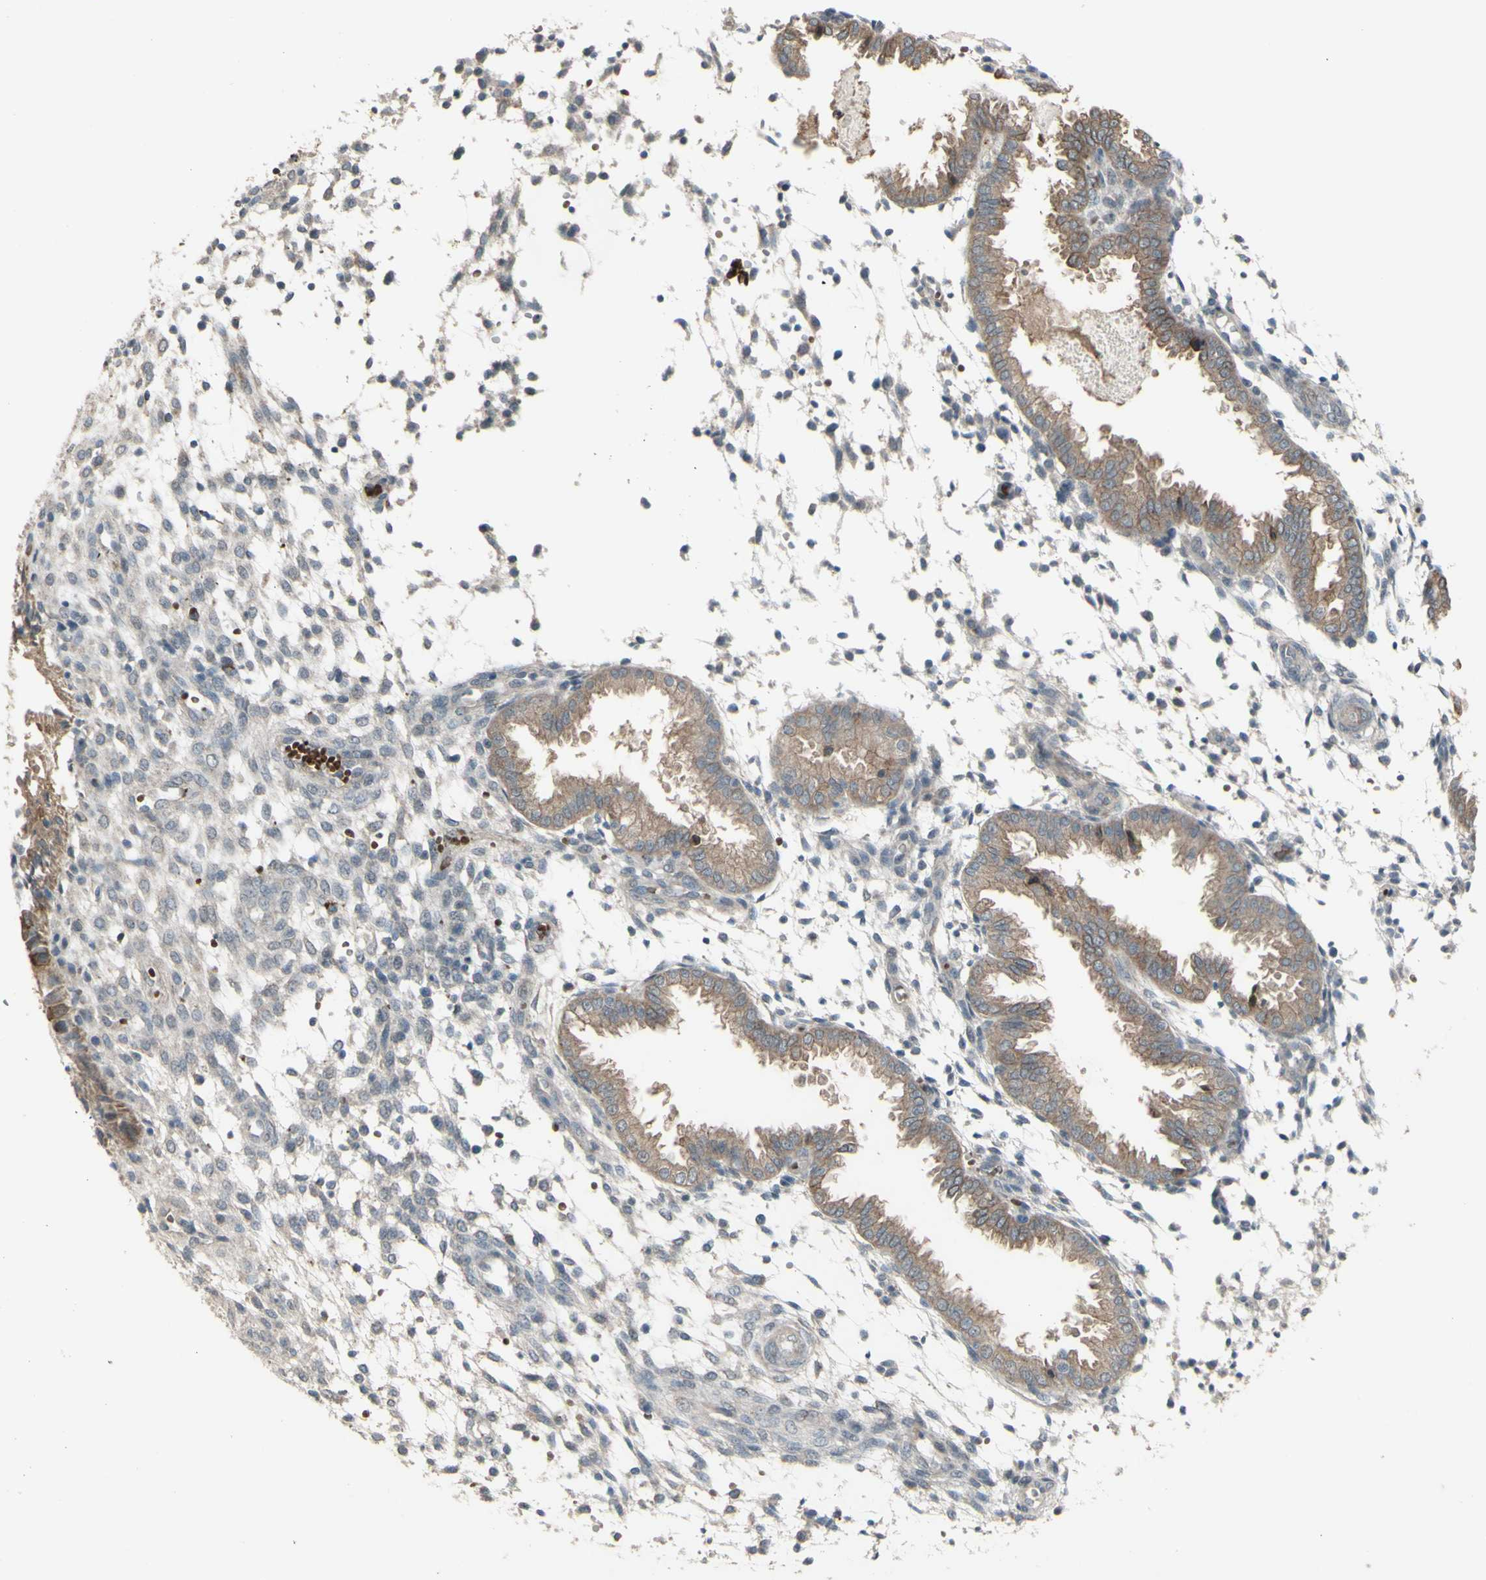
{"staining": {"intensity": "weak", "quantity": ">75%", "location": "cytoplasmic/membranous"}, "tissue": "endometrium", "cell_type": "Cells in endometrial stroma", "image_type": "normal", "snomed": [{"axis": "morphology", "description": "Normal tissue, NOS"}, {"axis": "topography", "description": "Endometrium"}], "caption": "Immunohistochemical staining of normal endometrium demonstrates low levels of weak cytoplasmic/membranous expression in about >75% of cells in endometrial stroma. (brown staining indicates protein expression, while blue staining denotes nuclei).", "gene": "GRAMD1B", "patient": {"sex": "female", "age": 33}}